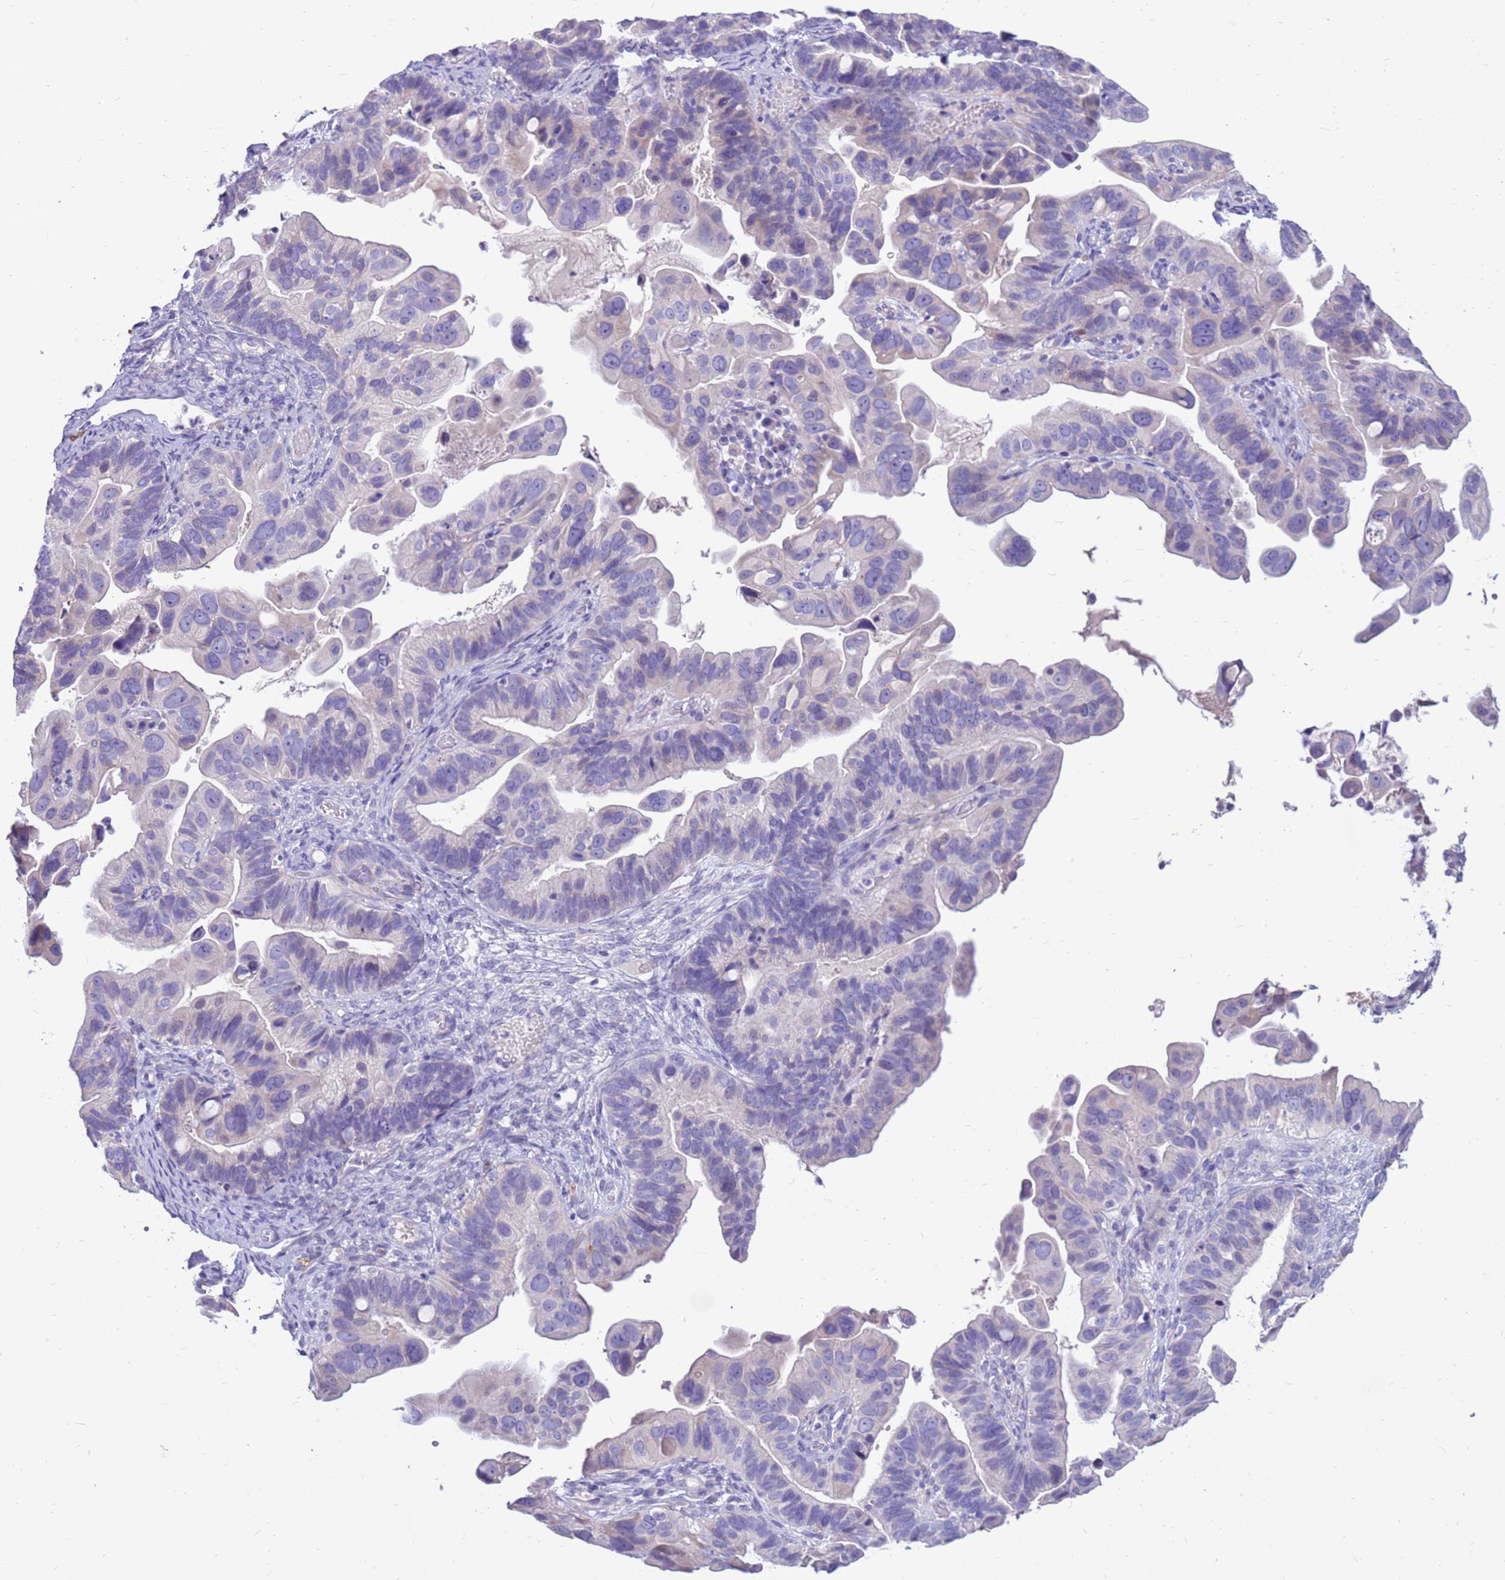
{"staining": {"intensity": "negative", "quantity": "none", "location": "none"}, "tissue": "ovarian cancer", "cell_type": "Tumor cells", "image_type": "cancer", "snomed": [{"axis": "morphology", "description": "Cystadenocarcinoma, serous, NOS"}, {"axis": "topography", "description": "Ovary"}], "caption": "Tumor cells are negative for protein expression in human serous cystadenocarcinoma (ovarian). The staining was performed using DAB to visualize the protein expression in brown, while the nuclei were stained in blue with hematoxylin (Magnification: 20x).", "gene": "PDE10A", "patient": {"sex": "female", "age": 56}}